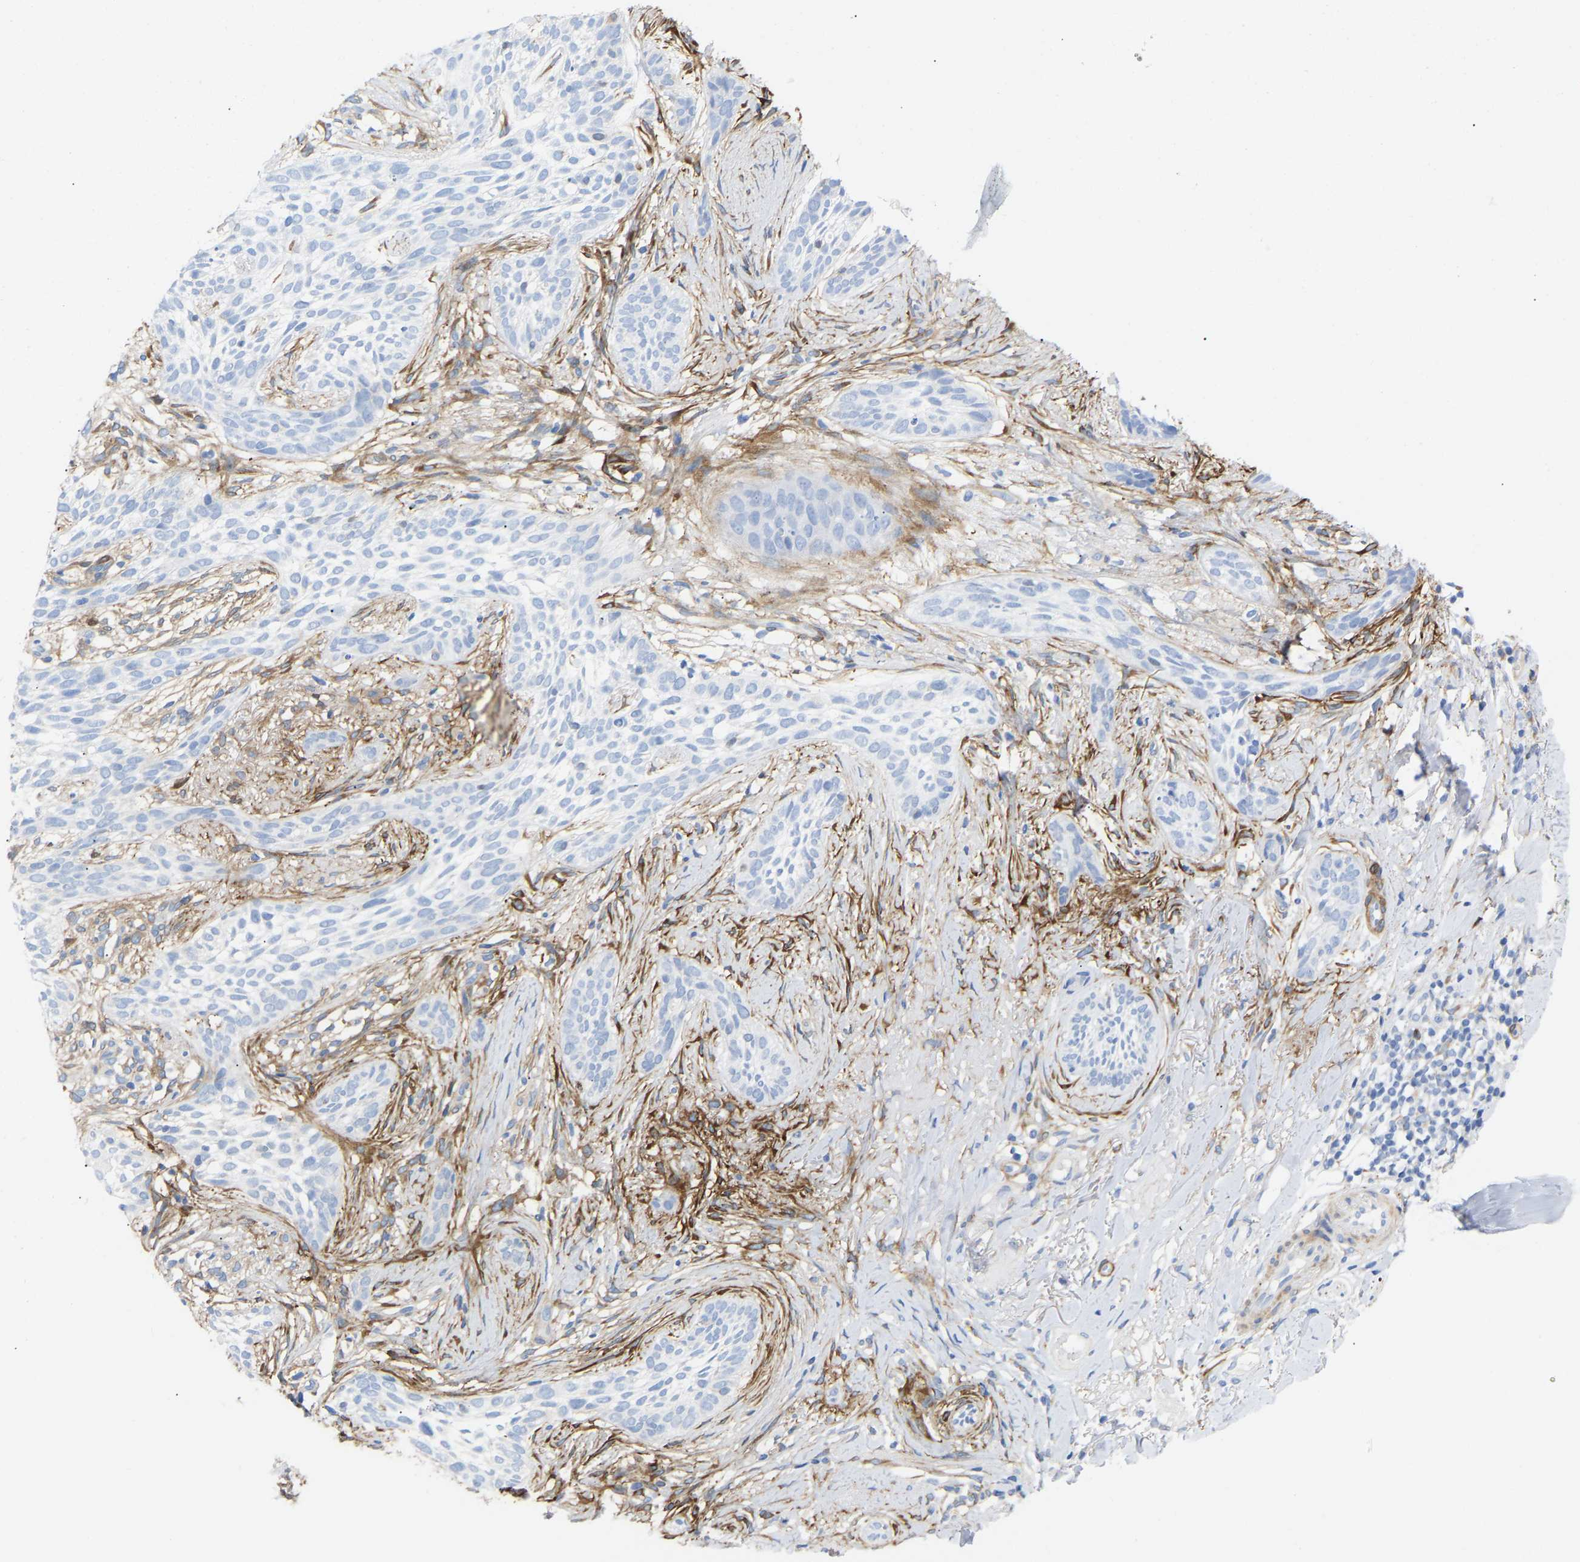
{"staining": {"intensity": "negative", "quantity": "none", "location": "none"}, "tissue": "skin cancer", "cell_type": "Tumor cells", "image_type": "cancer", "snomed": [{"axis": "morphology", "description": "Basal cell carcinoma"}, {"axis": "topography", "description": "Skin"}], "caption": "This is an immunohistochemistry micrograph of human skin basal cell carcinoma. There is no expression in tumor cells.", "gene": "AMPH", "patient": {"sex": "female", "age": 88}}